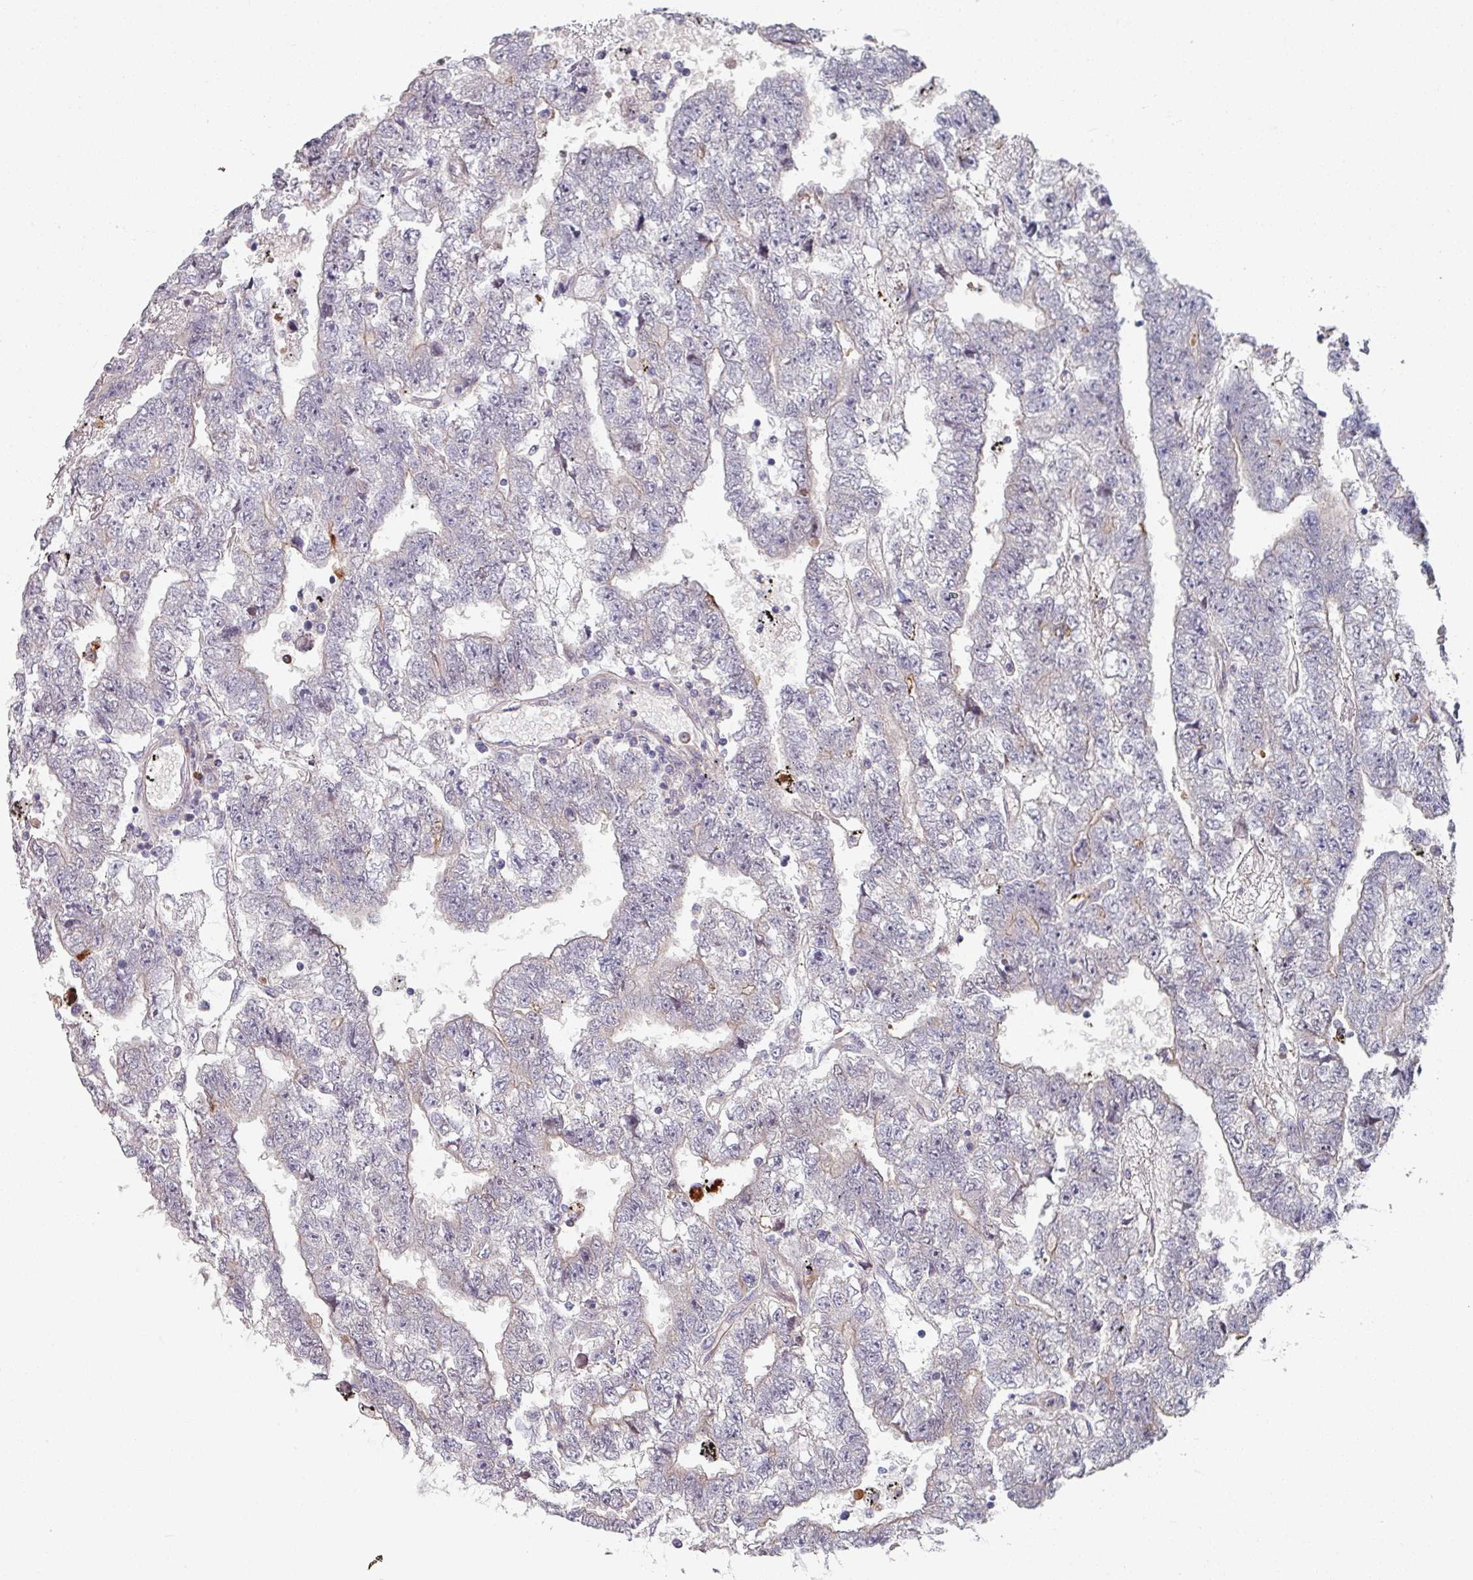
{"staining": {"intensity": "negative", "quantity": "none", "location": "none"}, "tissue": "testis cancer", "cell_type": "Tumor cells", "image_type": "cancer", "snomed": [{"axis": "morphology", "description": "Carcinoma, Embryonal, NOS"}, {"axis": "topography", "description": "Testis"}], "caption": "This is a histopathology image of immunohistochemistry staining of testis embryonal carcinoma, which shows no staining in tumor cells.", "gene": "C4BPB", "patient": {"sex": "male", "age": 25}}